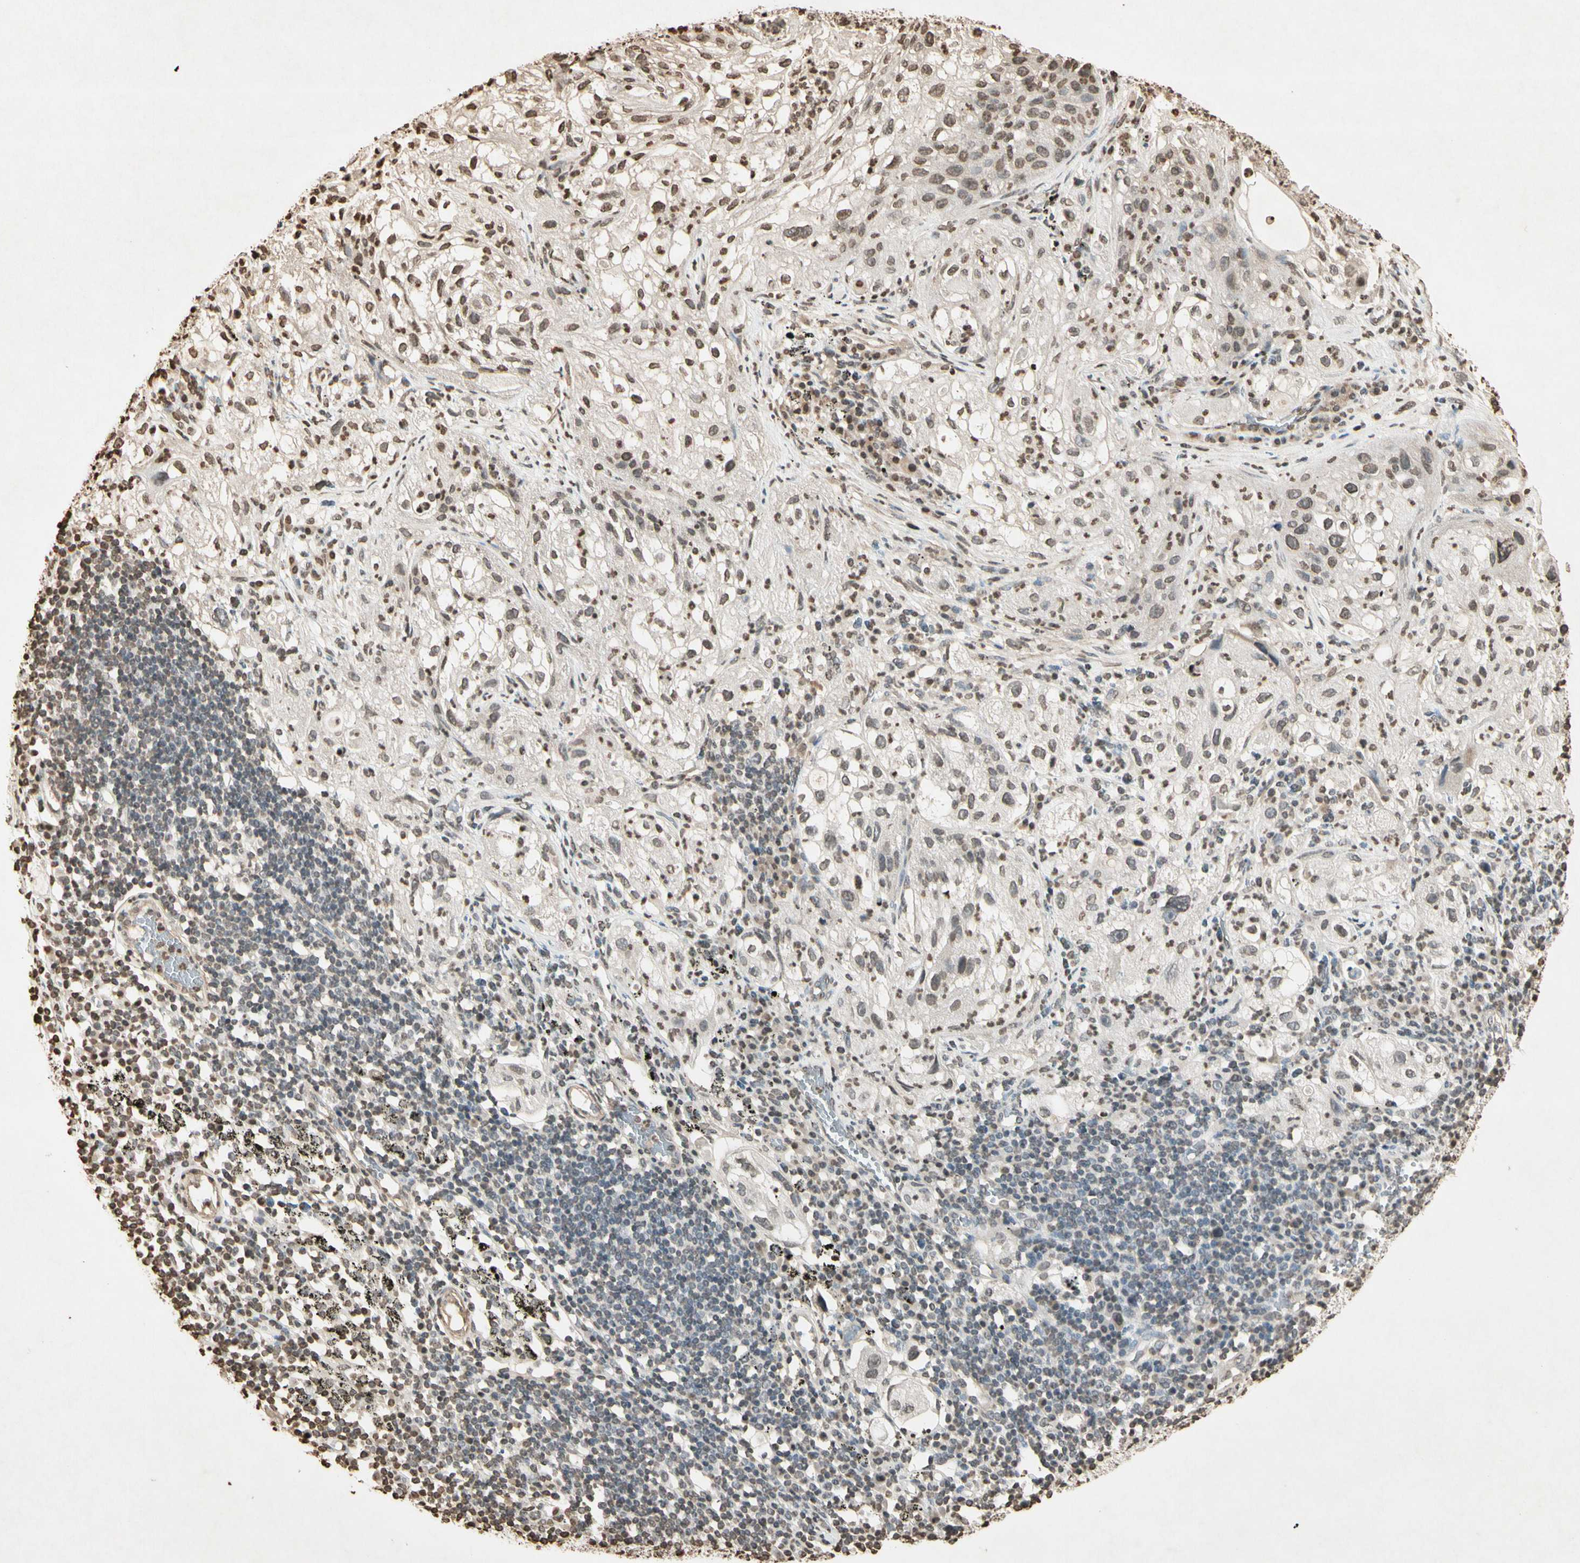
{"staining": {"intensity": "weak", "quantity": "25%-75%", "location": "nuclear"}, "tissue": "lung cancer", "cell_type": "Tumor cells", "image_type": "cancer", "snomed": [{"axis": "morphology", "description": "Inflammation, NOS"}, {"axis": "morphology", "description": "Squamous cell carcinoma, NOS"}, {"axis": "topography", "description": "Lymph node"}, {"axis": "topography", "description": "Soft tissue"}, {"axis": "topography", "description": "Lung"}], "caption": "Tumor cells demonstrate low levels of weak nuclear positivity in about 25%-75% of cells in human squamous cell carcinoma (lung).", "gene": "TOP1", "patient": {"sex": "male", "age": 66}}